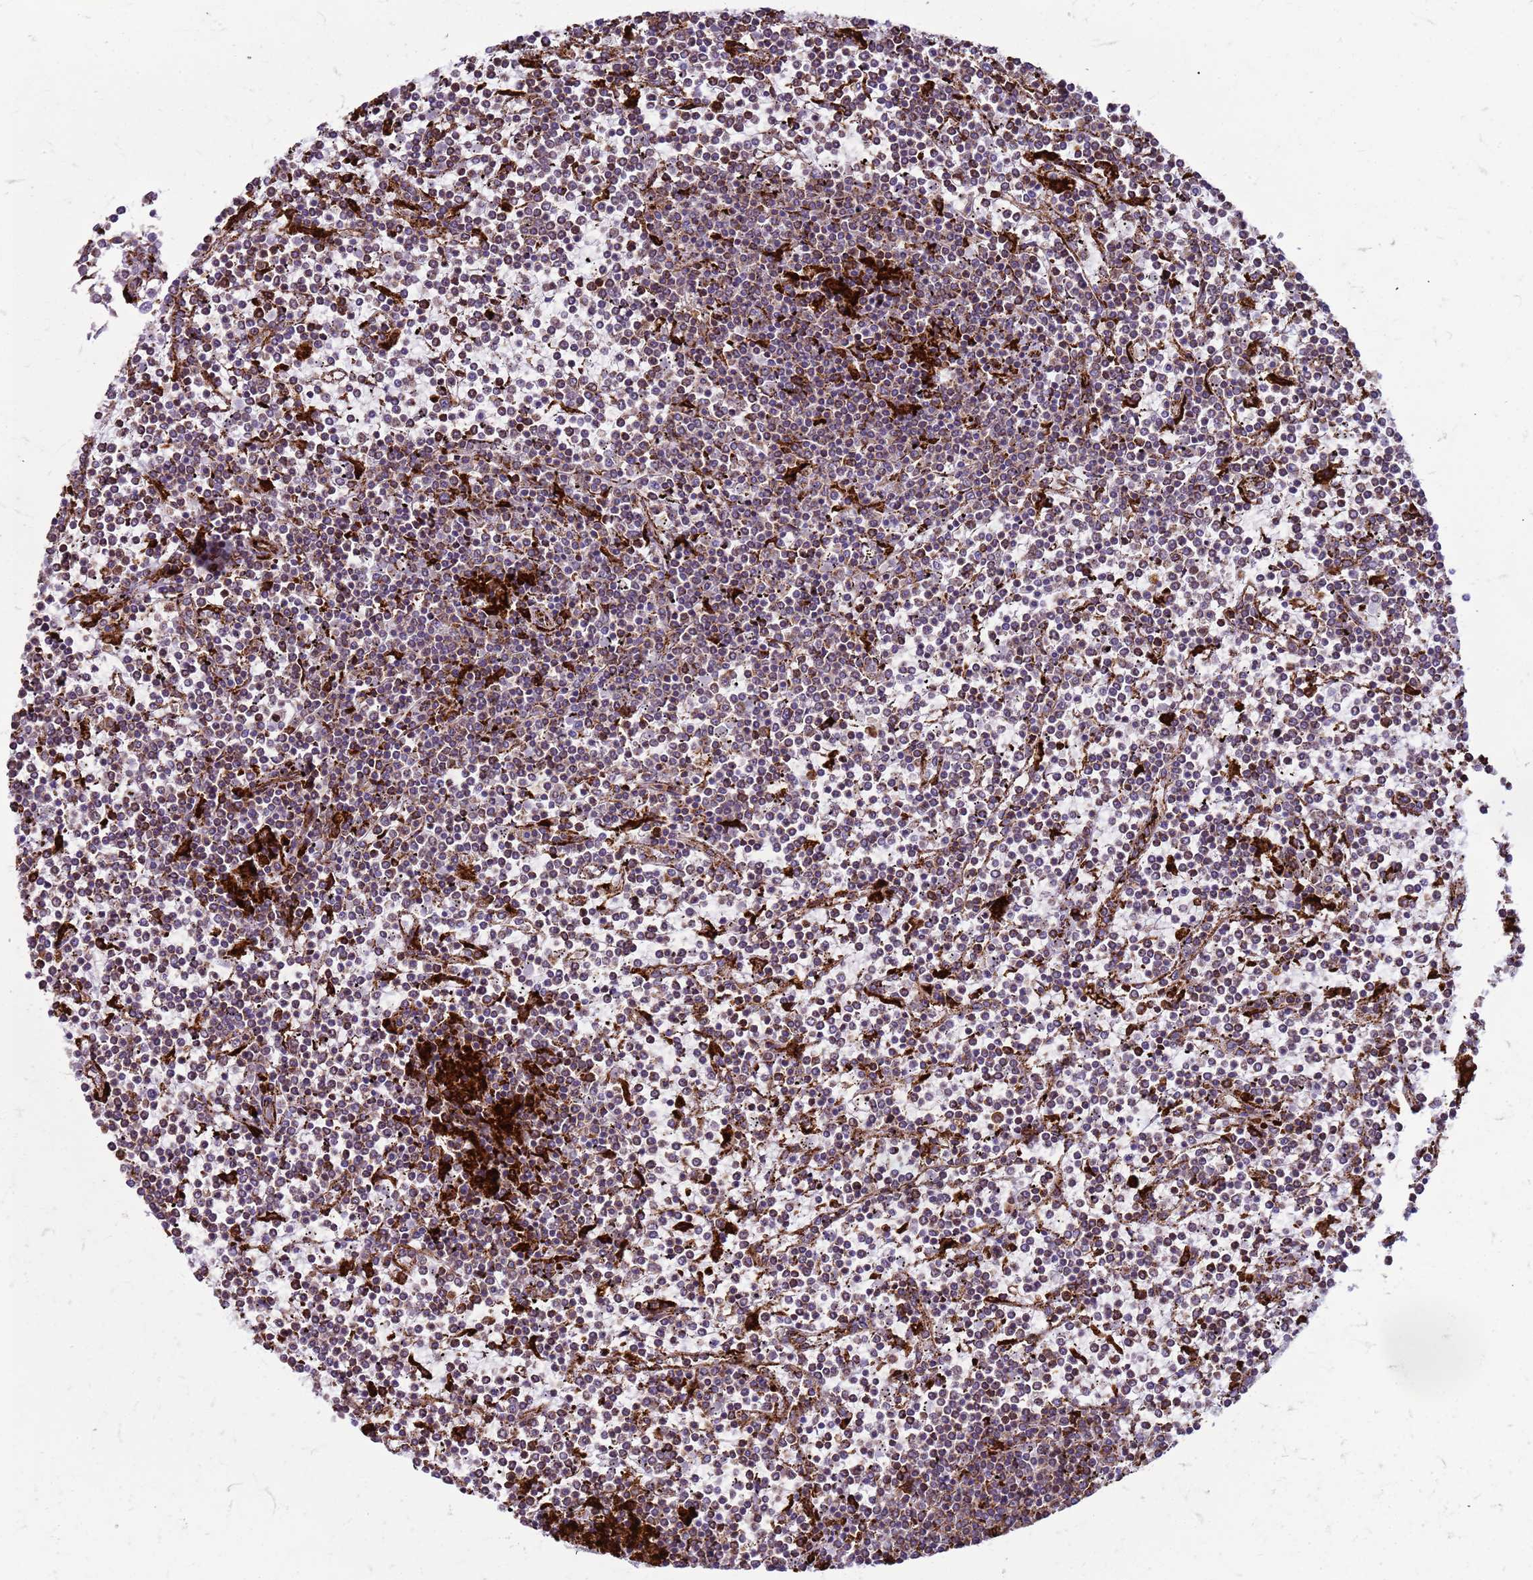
{"staining": {"intensity": "moderate", "quantity": "<25%", "location": "cytoplasmic/membranous"}, "tissue": "lymphoma", "cell_type": "Tumor cells", "image_type": "cancer", "snomed": [{"axis": "morphology", "description": "Malignant lymphoma, non-Hodgkin's type, Low grade"}, {"axis": "topography", "description": "Spleen"}], "caption": "A histopathology image of lymphoma stained for a protein shows moderate cytoplasmic/membranous brown staining in tumor cells.", "gene": "PDK3", "patient": {"sex": "female", "age": 19}}